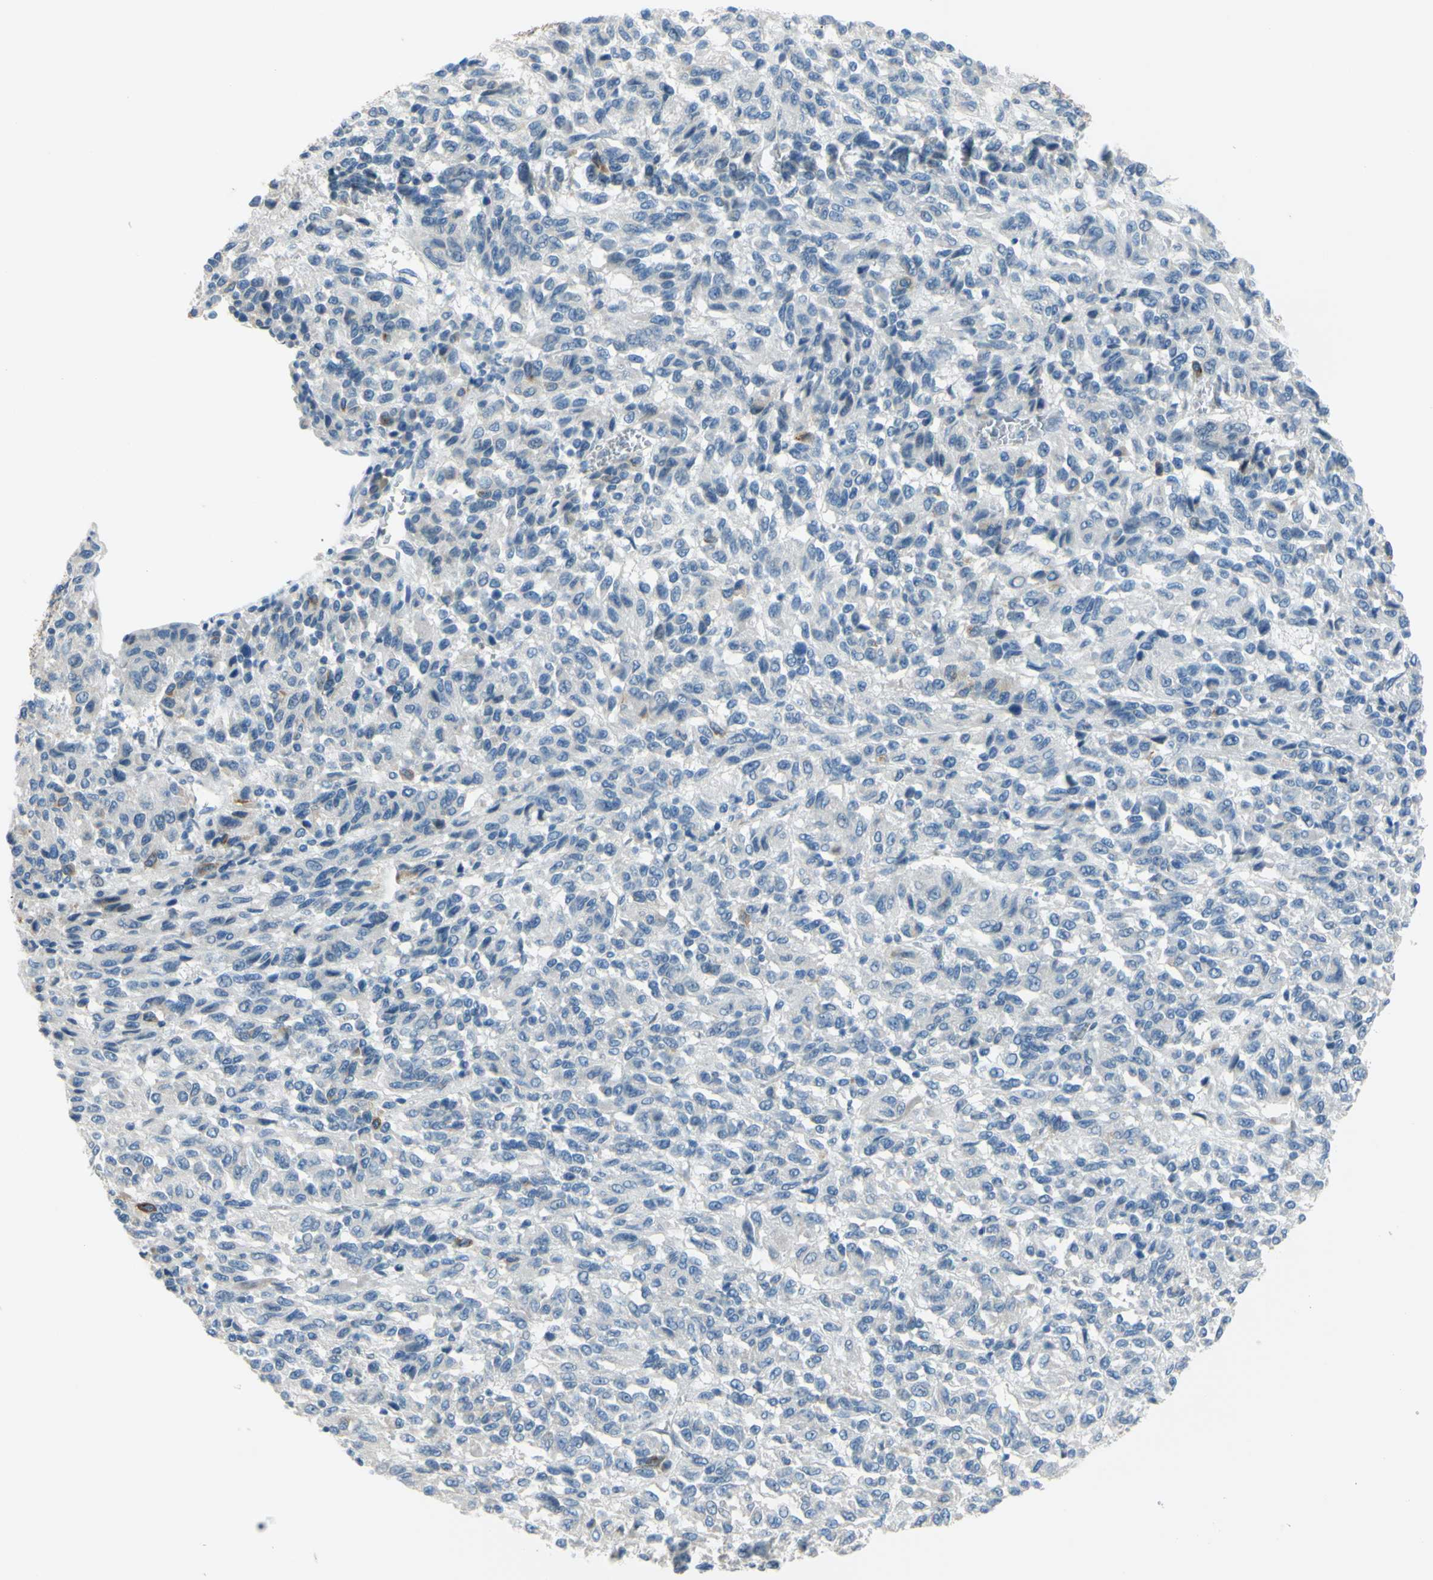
{"staining": {"intensity": "negative", "quantity": "none", "location": "none"}, "tissue": "melanoma", "cell_type": "Tumor cells", "image_type": "cancer", "snomed": [{"axis": "morphology", "description": "Malignant melanoma, Metastatic site"}, {"axis": "topography", "description": "Lung"}], "caption": "An IHC histopathology image of malignant melanoma (metastatic site) is shown. There is no staining in tumor cells of malignant melanoma (metastatic site).", "gene": "DCT", "patient": {"sex": "male", "age": 64}}